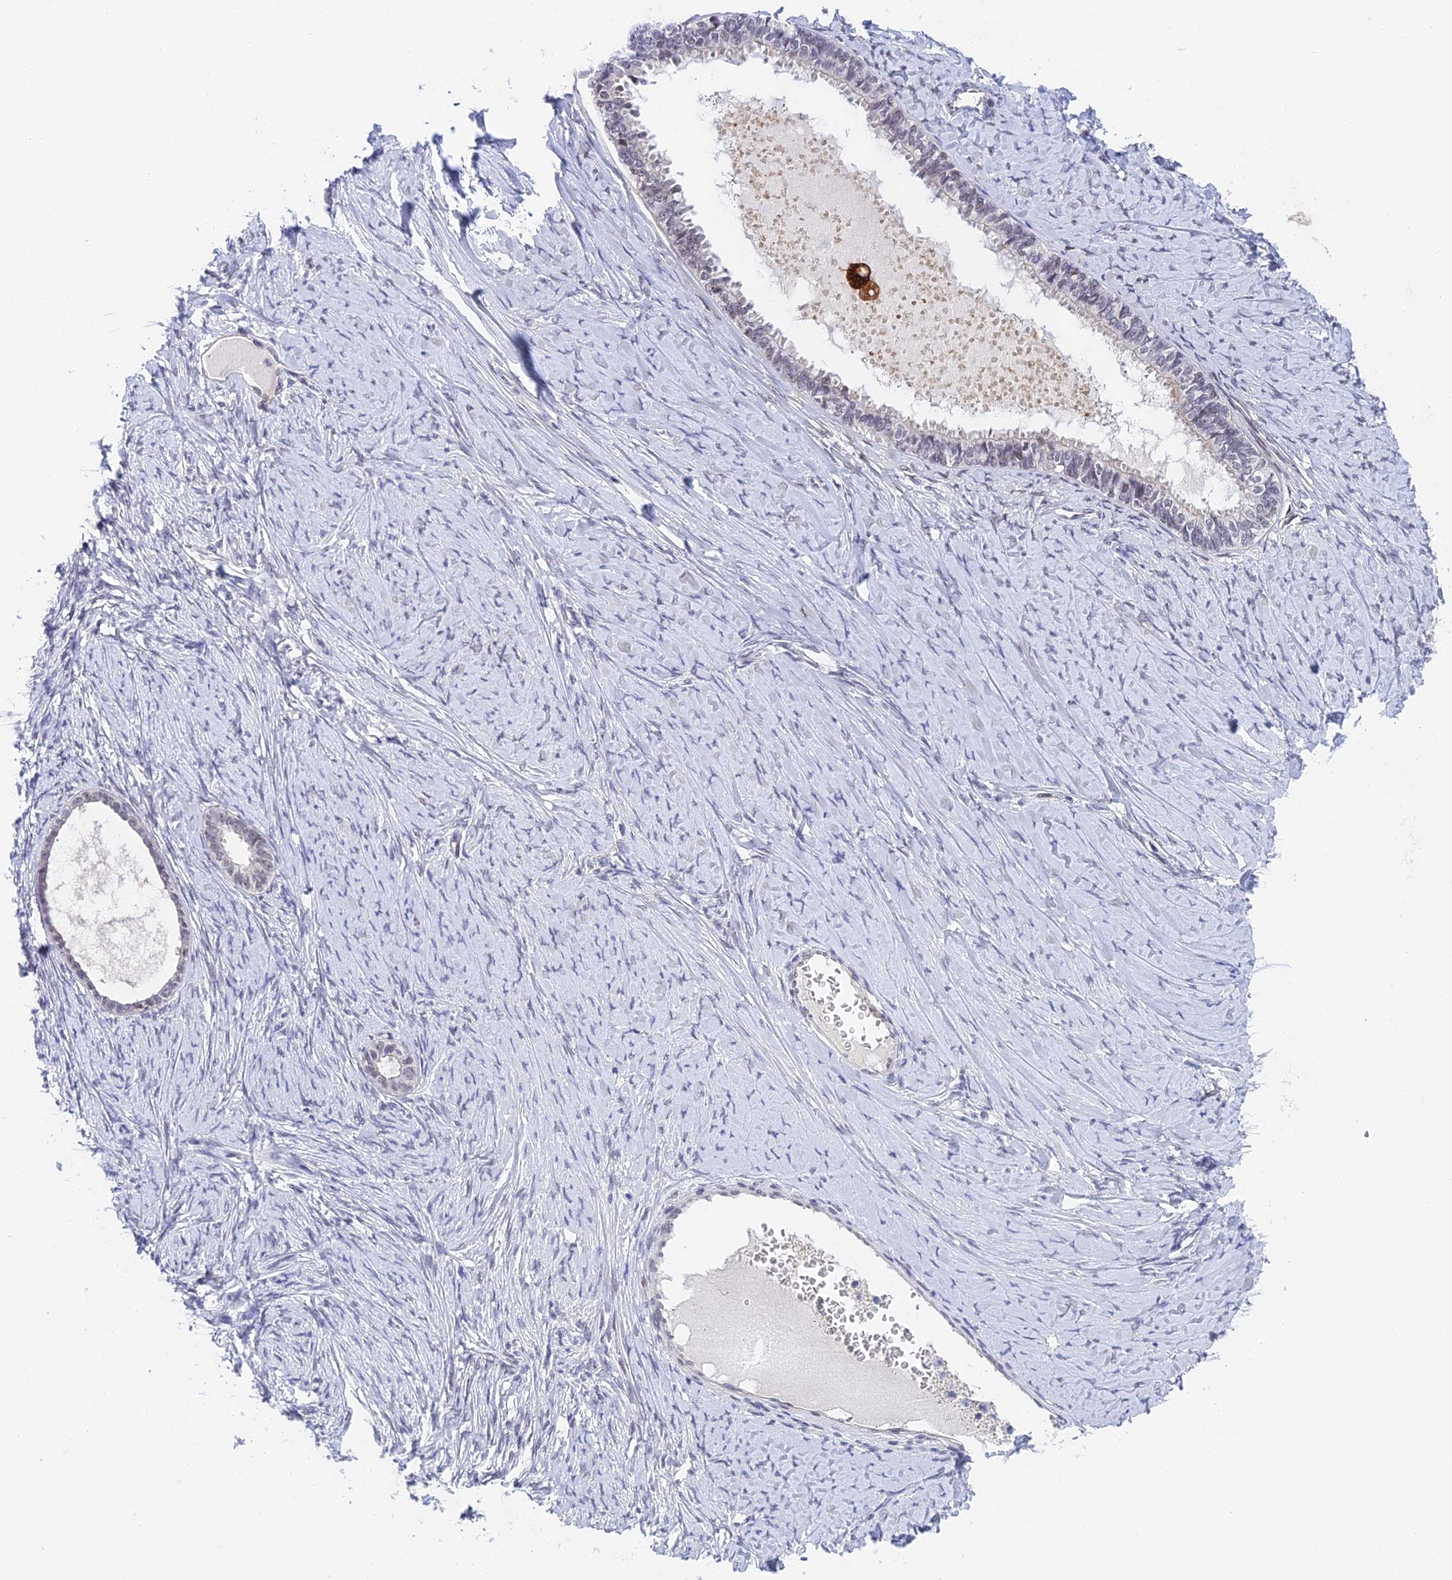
{"staining": {"intensity": "weak", "quantity": "<25%", "location": "nuclear"}, "tissue": "ovarian cancer", "cell_type": "Tumor cells", "image_type": "cancer", "snomed": [{"axis": "morphology", "description": "Cystadenocarcinoma, serous, NOS"}, {"axis": "topography", "description": "Ovary"}], "caption": "Immunohistochemistry micrograph of neoplastic tissue: human ovarian cancer stained with DAB reveals no significant protein expression in tumor cells. Nuclei are stained in blue.", "gene": "NSMCE1", "patient": {"sex": "female", "age": 79}}